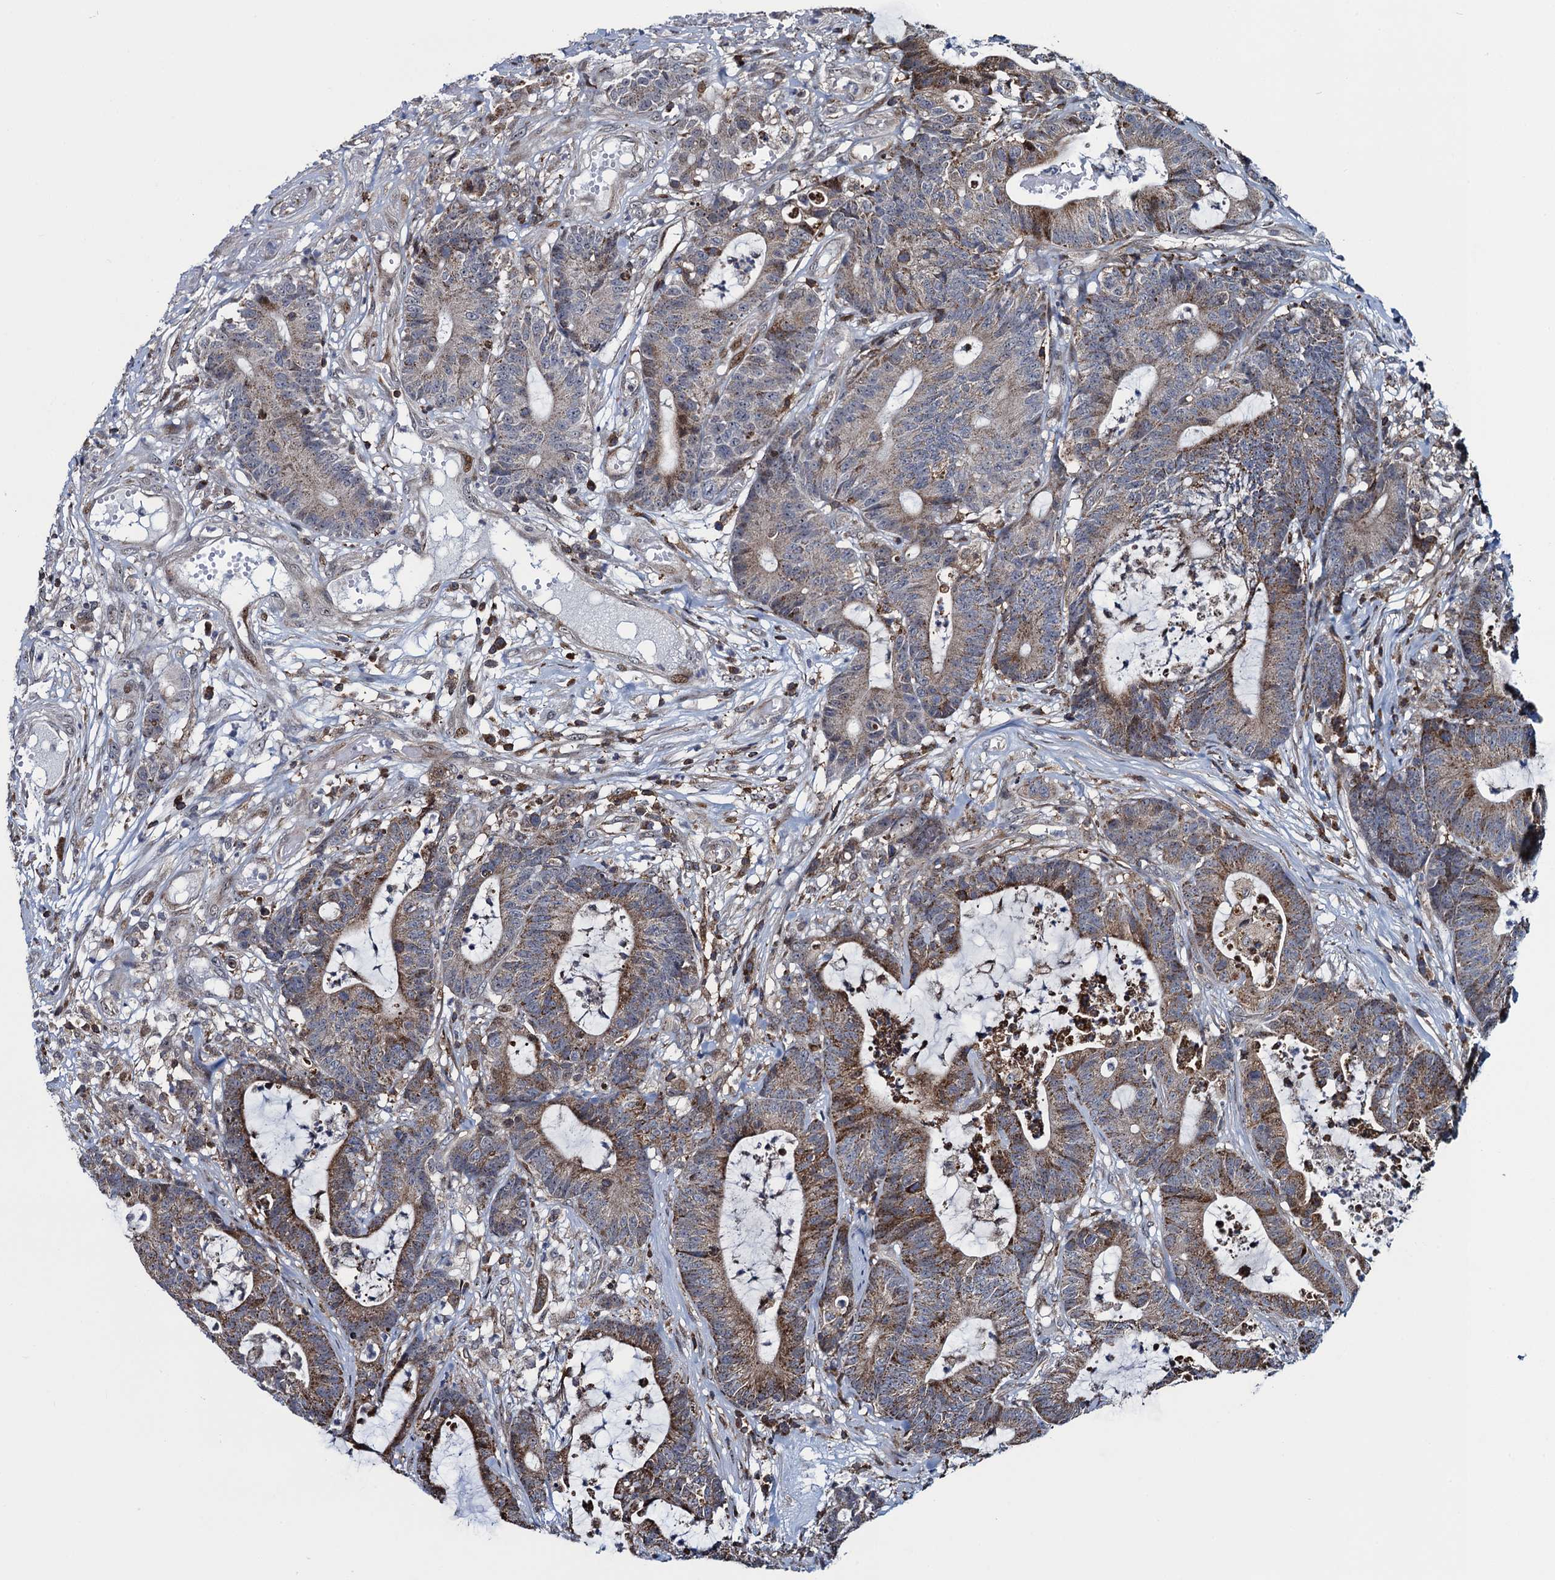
{"staining": {"intensity": "moderate", "quantity": ">75%", "location": "cytoplasmic/membranous"}, "tissue": "colorectal cancer", "cell_type": "Tumor cells", "image_type": "cancer", "snomed": [{"axis": "morphology", "description": "Adenocarcinoma, NOS"}, {"axis": "topography", "description": "Colon"}], "caption": "The photomicrograph shows immunohistochemical staining of colorectal cancer (adenocarcinoma). There is moderate cytoplasmic/membranous expression is appreciated in approximately >75% of tumor cells.", "gene": "CCDC102A", "patient": {"sex": "female", "age": 84}}